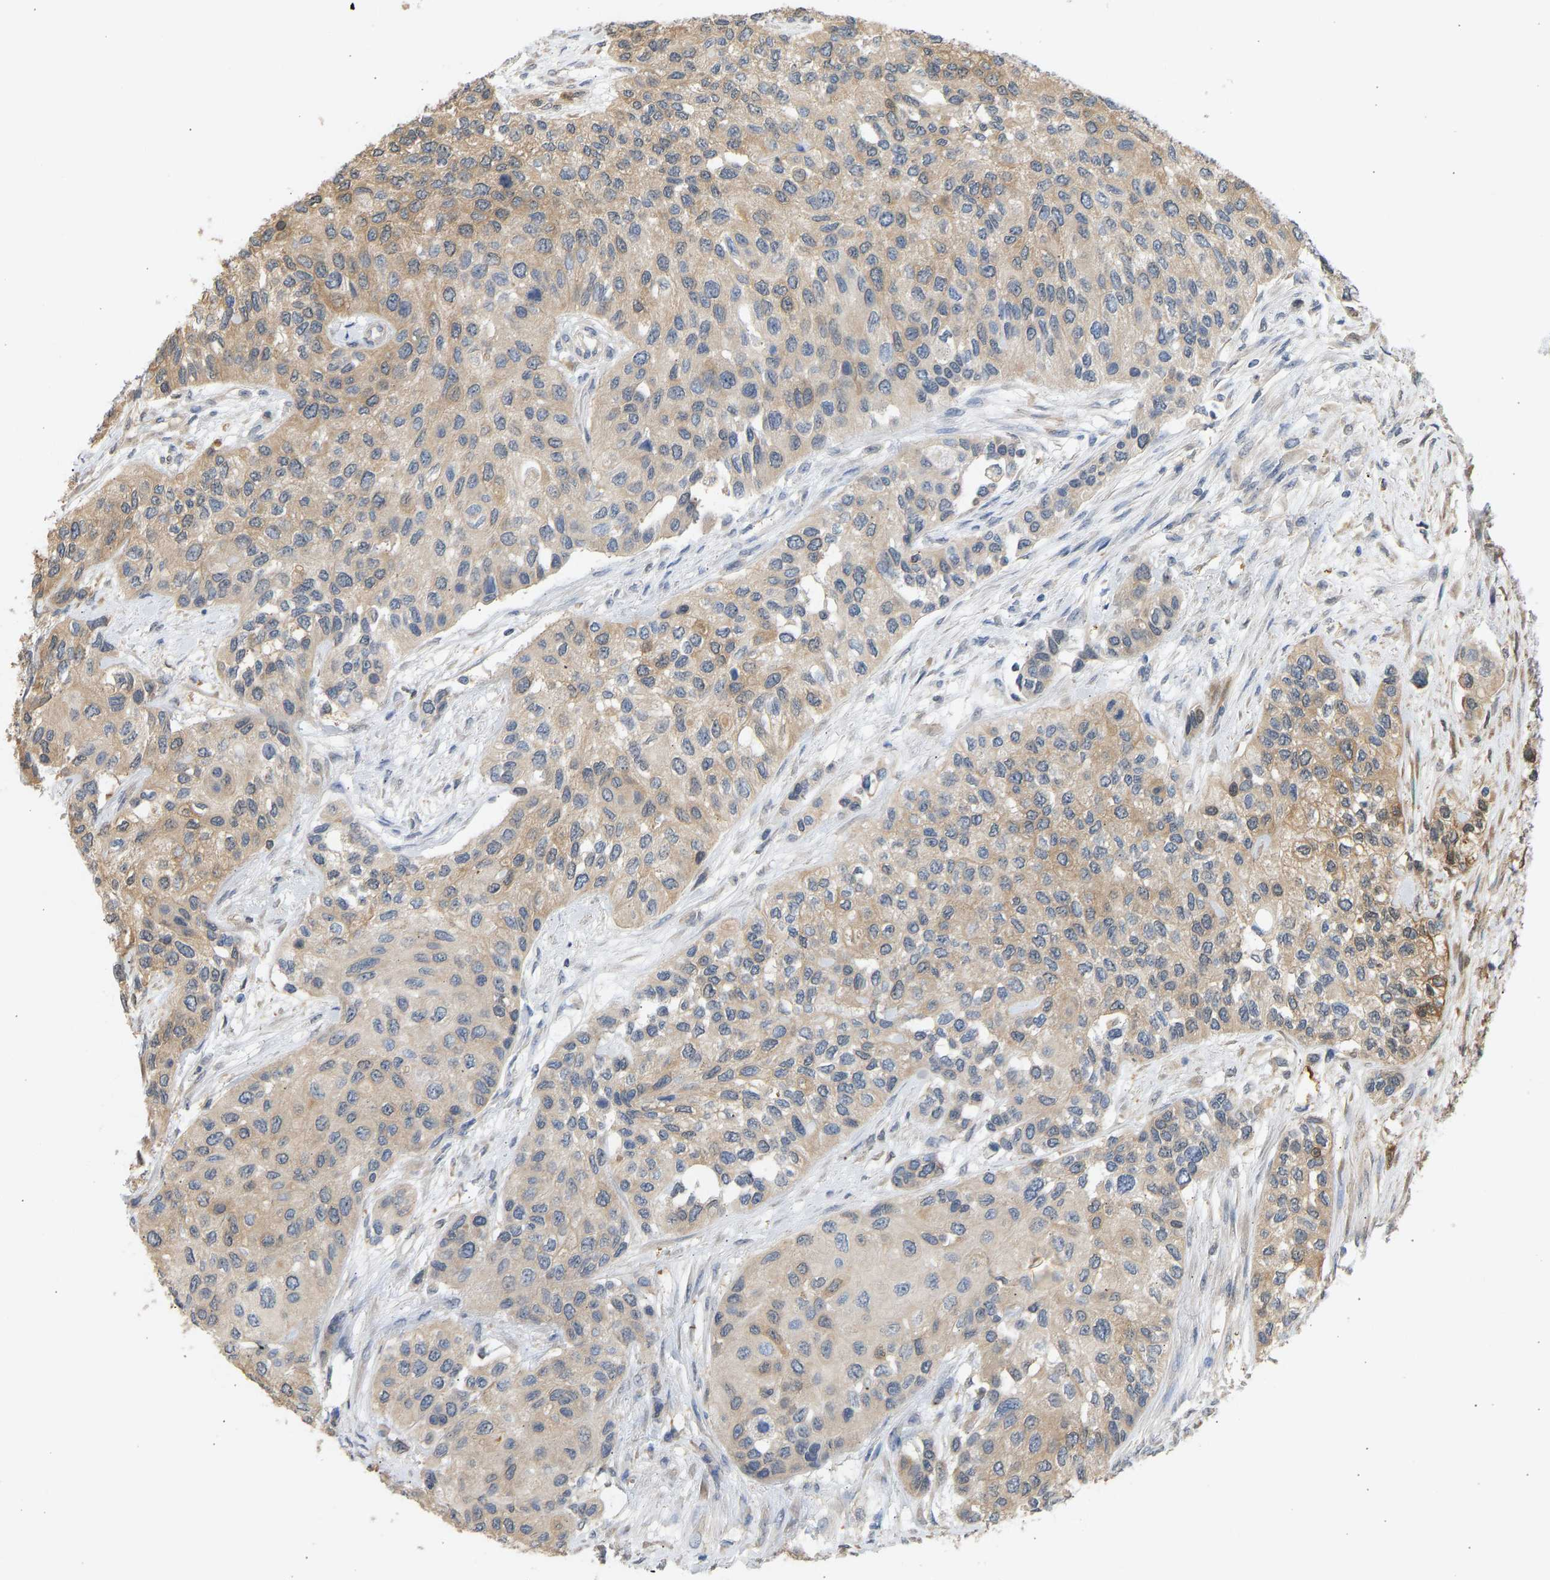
{"staining": {"intensity": "weak", "quantity": ">75%", "location": "cytoplasmic/membranous"}, "tissue": "urothelial cancer", "cell_type": "Tumor cells", "image_type": "cancer", "snomed": [{"axis": "morphology", "description": "Urothelial carcinoma, High grade"}, {"axis": "topography", "description": "Urinary bladder"}], "caption": "IHC (DAB (3,3'-diaminobenzidine)) staining of human urothelial carcinoma (high-grade) demonstrates weak cytoplasmic/membranous protein expression in approximately >75% of tumor cells.", "gene": "ENO1", "patient": {"sex": "female", "age": 56}}